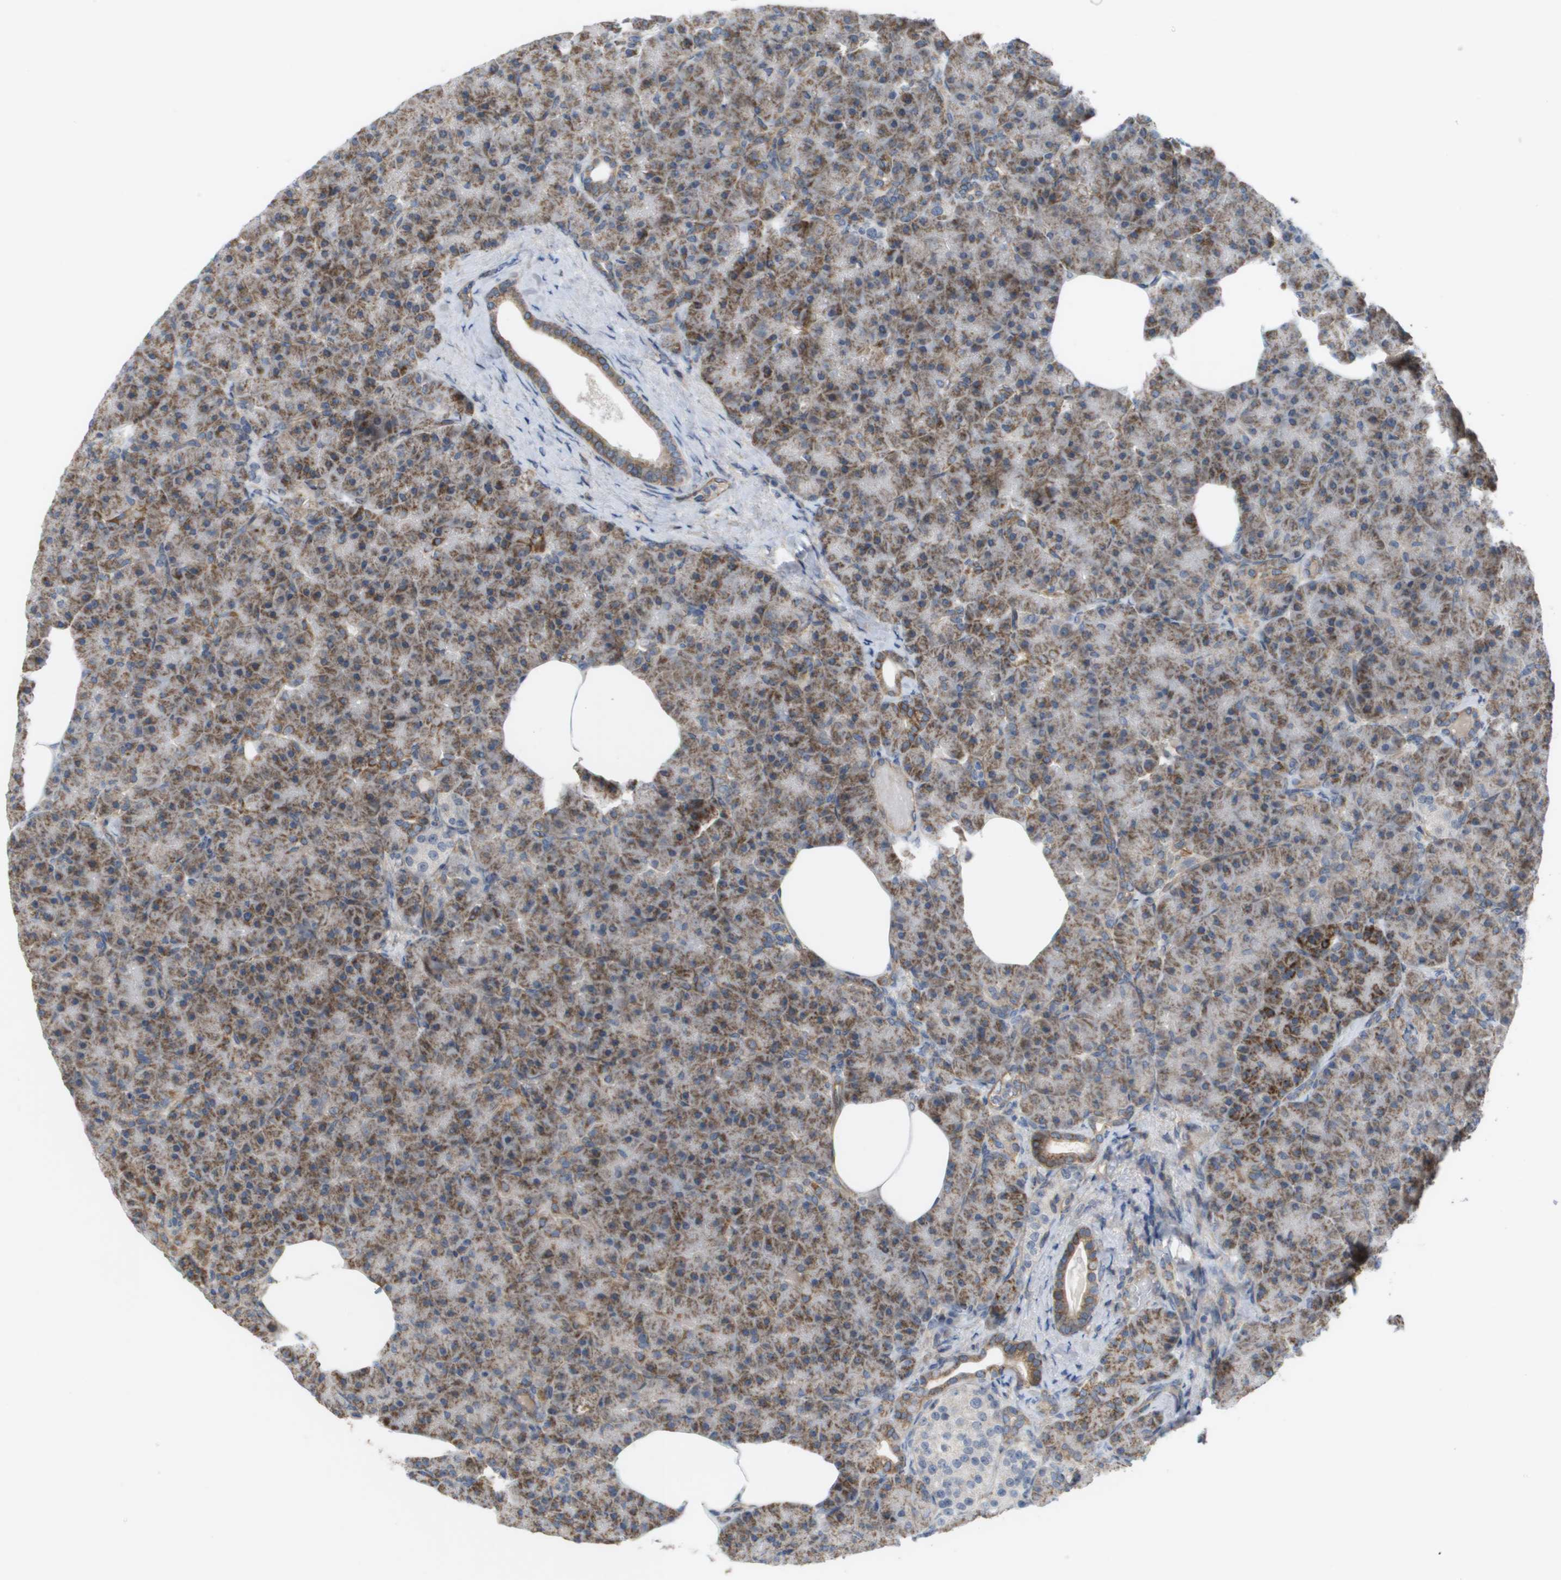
{"staining": {"intensity": "moderate", "quantity": ">75%", "location": "cytoplasmic/membranous"}, "tissue": "pancreas", "cell_type": "Exocrine glandular cells", "image_type": "normal", "snomed": [{"axis": "morphology", "description": "Normal tissue, NOS"}, {"axis": "topography", "description": "Pancreas"}], "caption": "Immunohistochemistry (IHC) (DAB (3,3'-diaminobenzidine)) staining of benign human pancreas demonstrates moderate cytoplasmic/membranous protein expression in approximately >75% of exocrine glandular cells.", "gene": "MTARC2", "patient": {"sex": "female", "age": 70}}